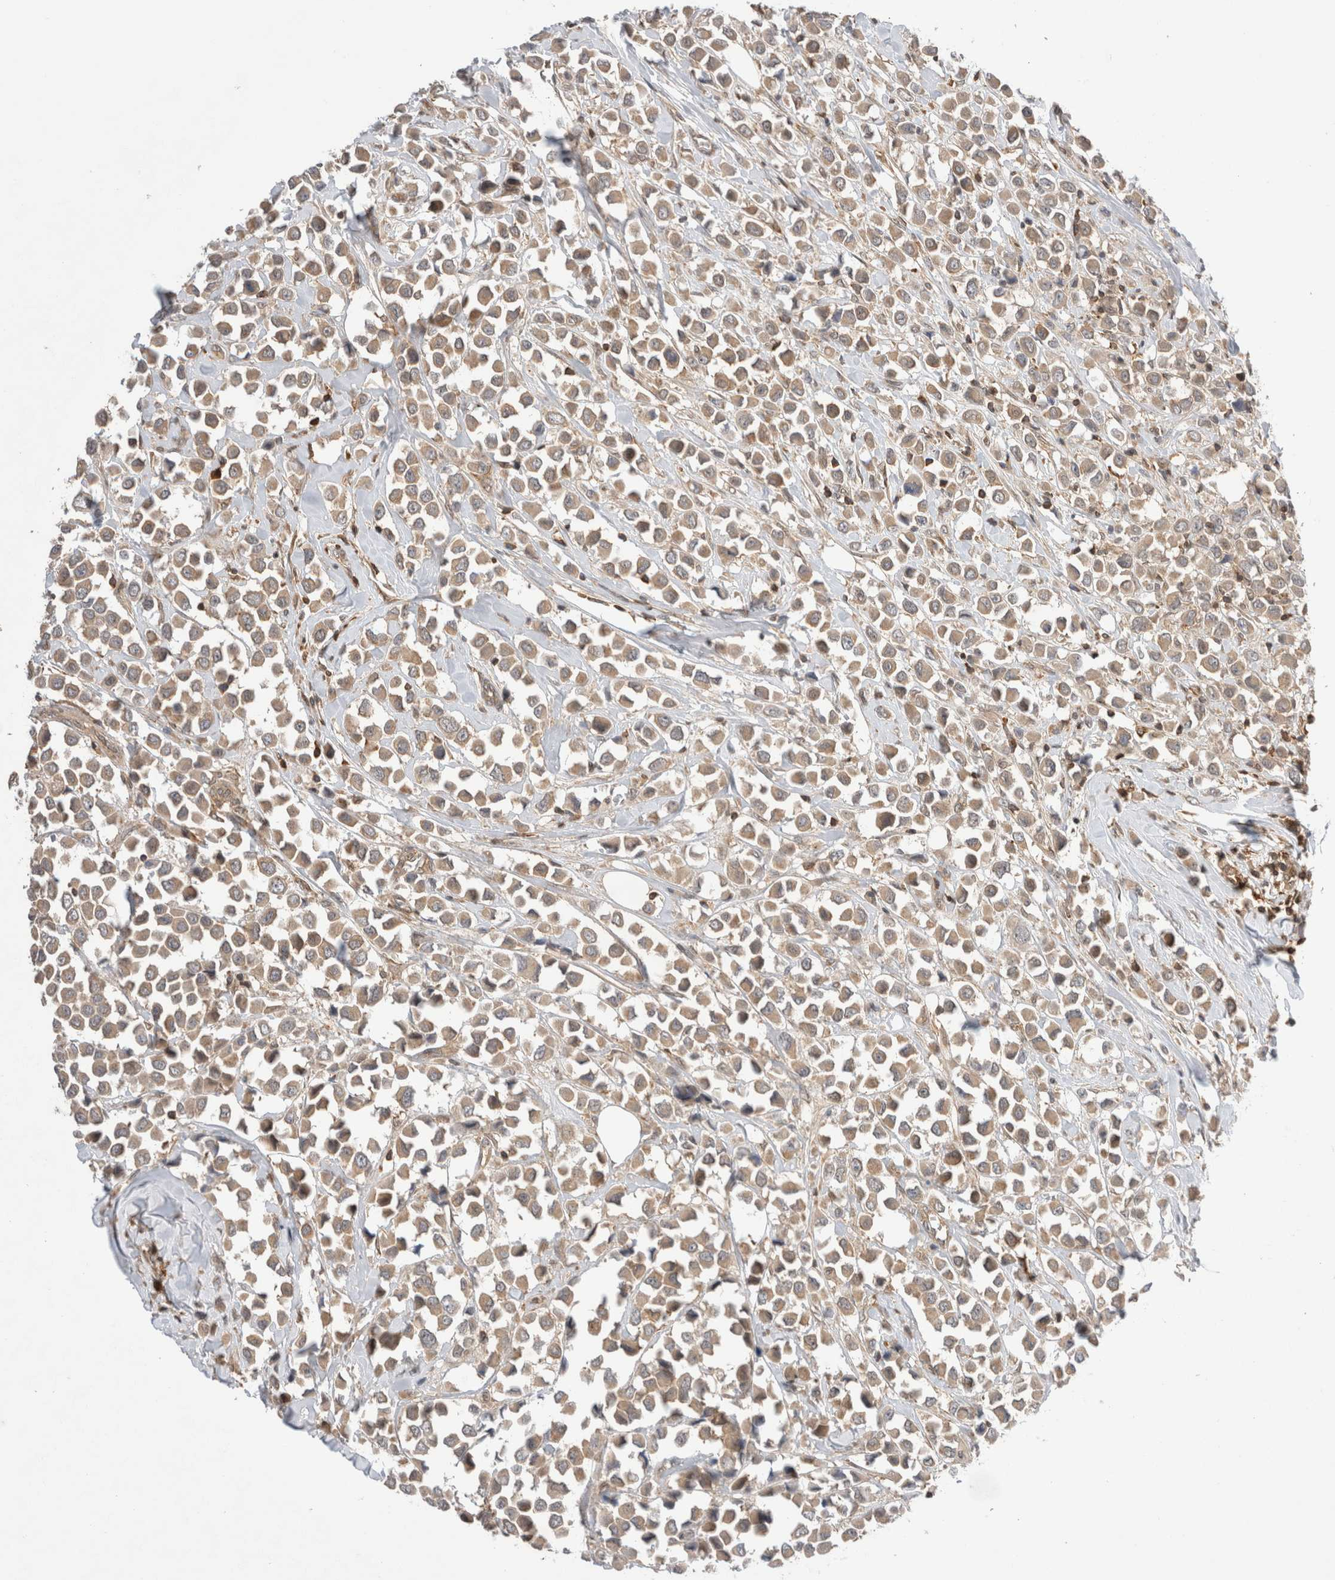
{"staining": {"intensity": "weak", "quantity": ">75%", "location": "cytoplasmic/membranous"}, "tissue": "breast cancer", "cell_type": "Tumor cells", "image_type": "cancer", "snomed": [{"axis": "morphology", "description": "Duct carcinoma"}, {"axis": "topography", "description": "Breast"}], "caption": "IHC (DAB (3,3'-diaminobenzidine)) staining of human invasive ductal carcinoma (breast) exhibits weak cytoplasmic/membranous protein expression in about >75% of tumor cells. (DAB (3,3'-diaminobenzidine) IHC, brown staining for protein, blue staining for nuclei).", "gene": "NFKB1", "patient": {"sex": "female", "age": 61}}